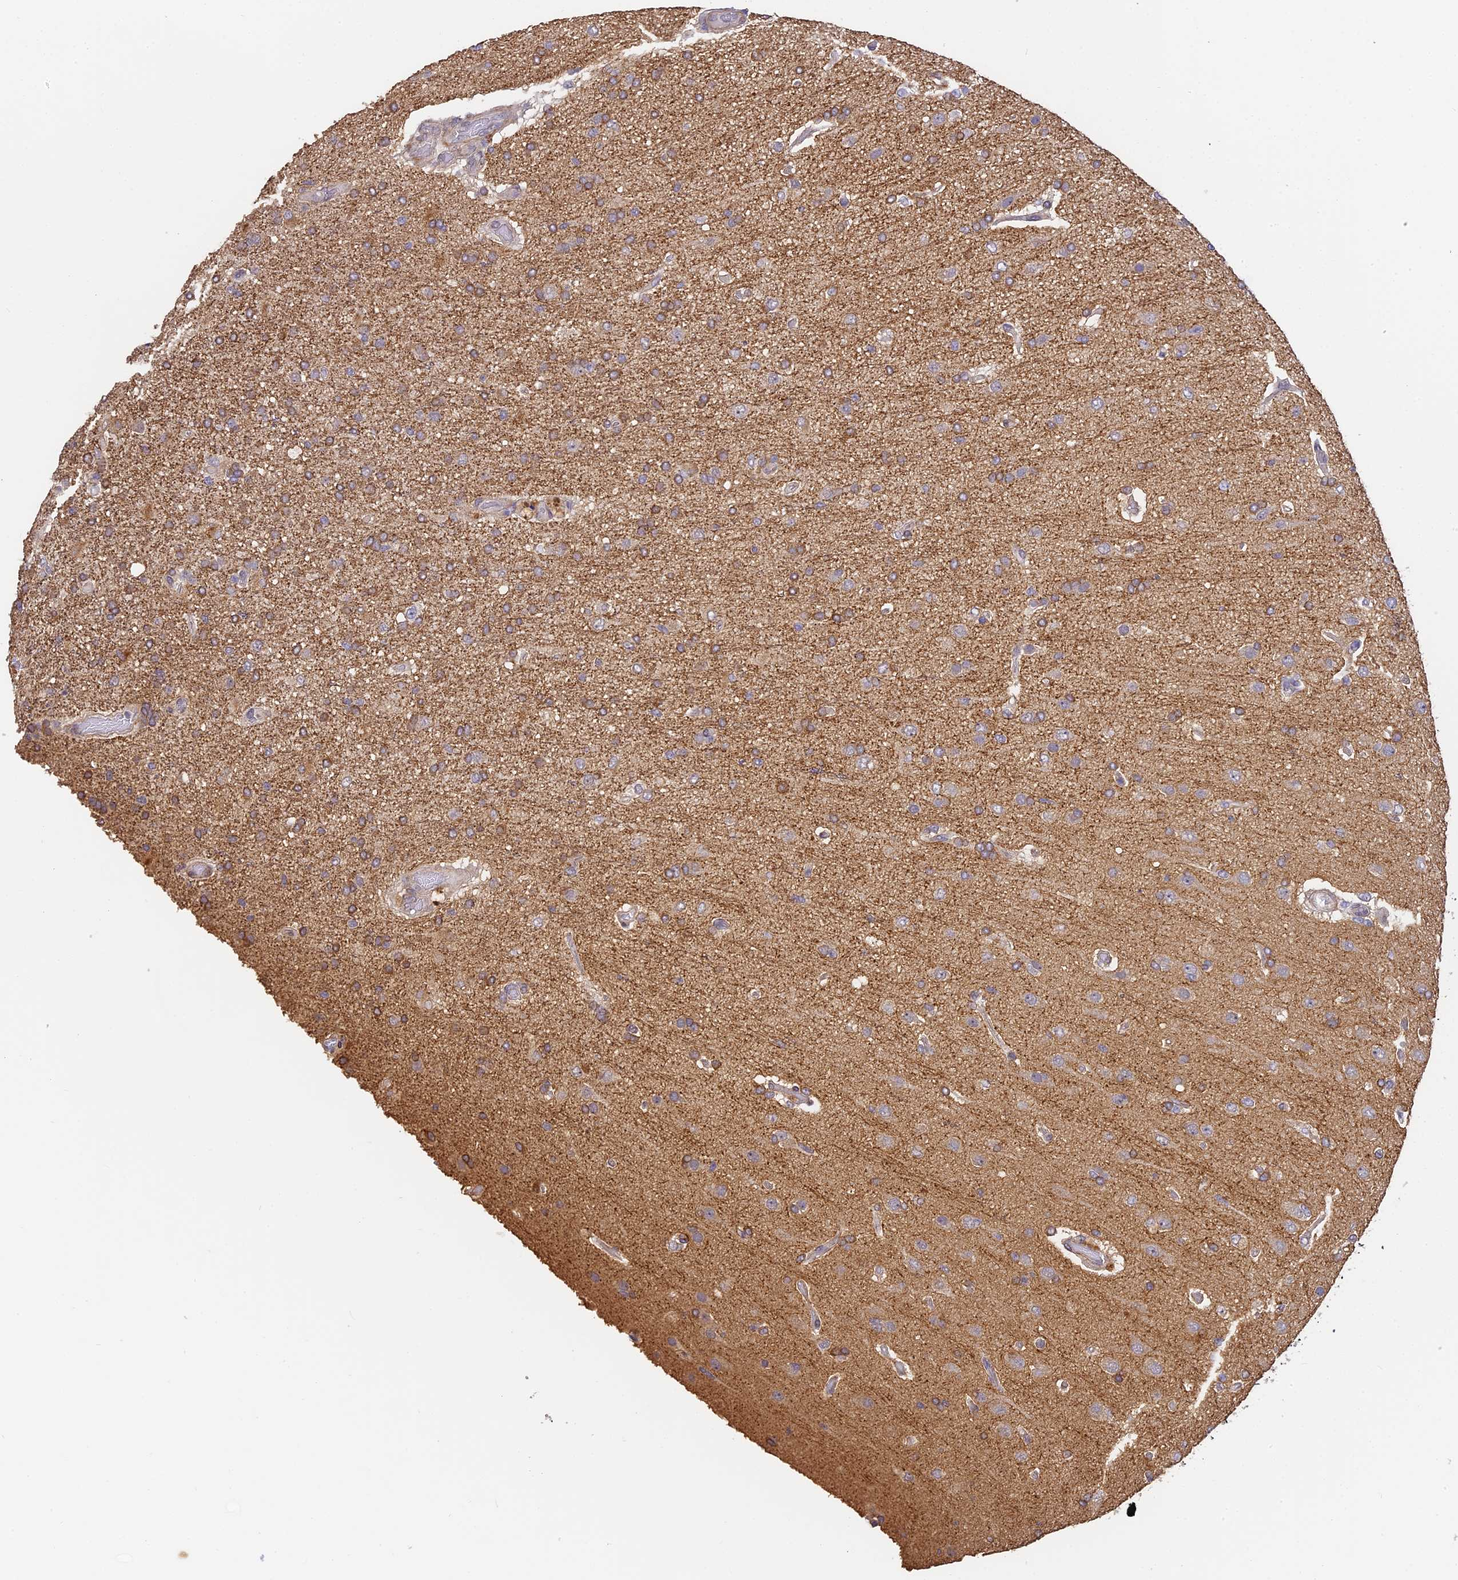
{"staining": {"intensity": "moderate", "quantity": "25%-75%", "location": "cytoplasmic/membranous"}, "tissue": "glioma", "cell_type": "Tumor cells", "image_type": "cancer", "snomed": [{"axis": "morphology", "description": "Glioma, malignant, High grade"}, {"axis": "topography", "description": "Brain"}], "caption": "A high-resolution histopathology image shows immunohistochemistry (IHC) staining of high-grade glioma (malignant), which displays moderate cytoplasmic/membranous positivity in about 25%-75% of tumor cells.", "gene": "SLC11A1", "patient": {"sex": "female", "age": 74}}